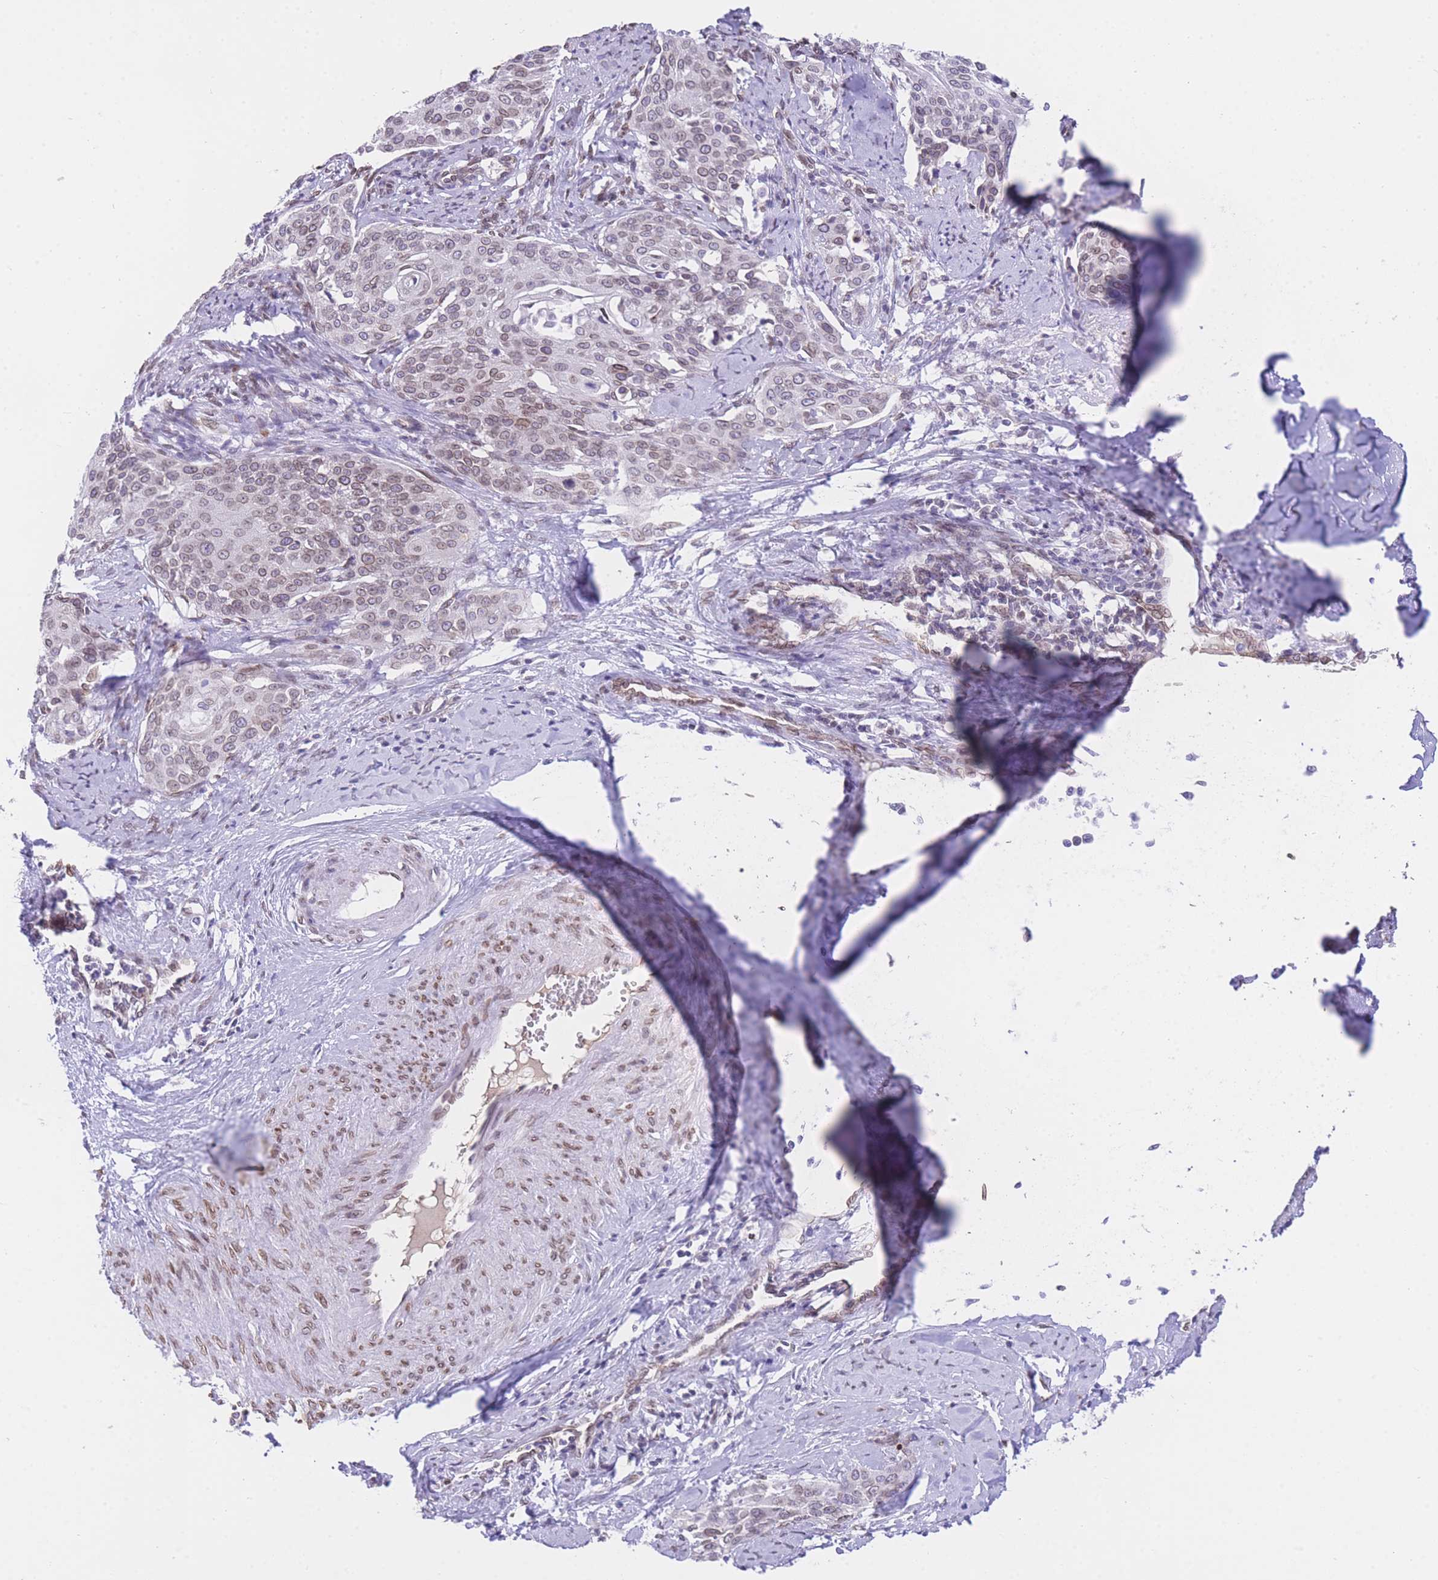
{"staining": {"intensity": "weak", "quantity": "25%-75%", "location": "cytoplasmic/membranous,nuclear"}, "tissue": "cervical cancer", "cell_type": "Tumor cells", "image_type": "cancer", "snomed": [{"axis": "morphology", "description": "Squamous cell carcinoma, NOS"}, {"axis": "topography", "description": "Cervix"}], "caption": "Cervical cancer was stained to show a protein in brown. There is low levels of weak cytoplasmic/membranous and nuclear staining in approximately 25%-75% of tumor cells. (DAB = brown stain, brightfield microscopy at high magnification).", "gene": "OR10AD1", "patient": {"sex": "female", "age": 44}}